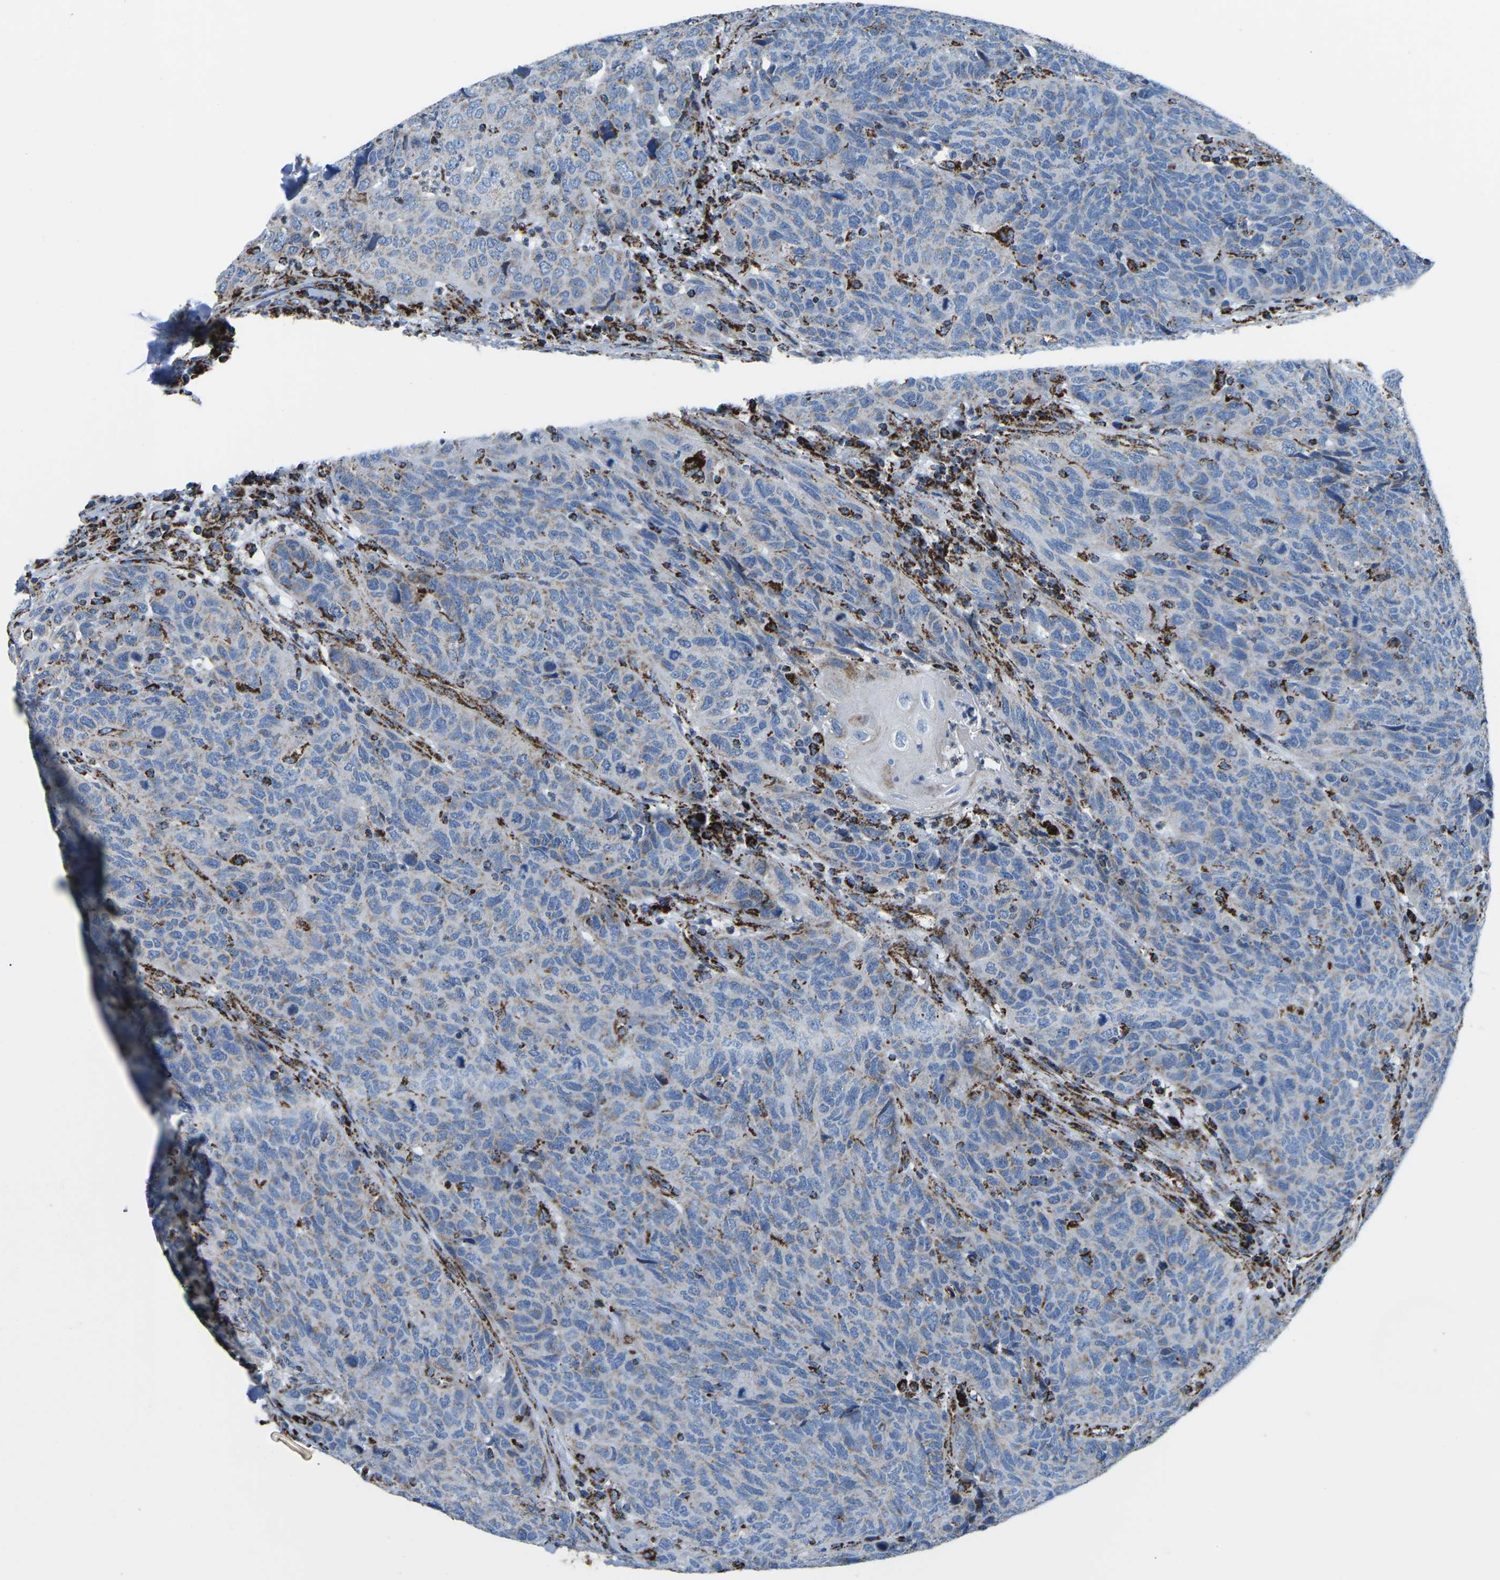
{"staining": {"intensity": "negative", "quantity": "none", "location": "none"}, "tissue": "head and neck cancer", "cell_type": "Tumor cells", "image_type": "cancer", "snomed": [{"axis": "morphology", "description": "Squamous cell carcinoma, NOS"}, {"axis": "topography", "description": "Head-Neck"}], "caption": "Human squamous cell carcinoma (head and neck) stained for a protein using immunohistochemistry (IHC) shows no expression in tumor cells.", "gene": "MT-CO2", "patient": {"sex": "male", "age": 66}}